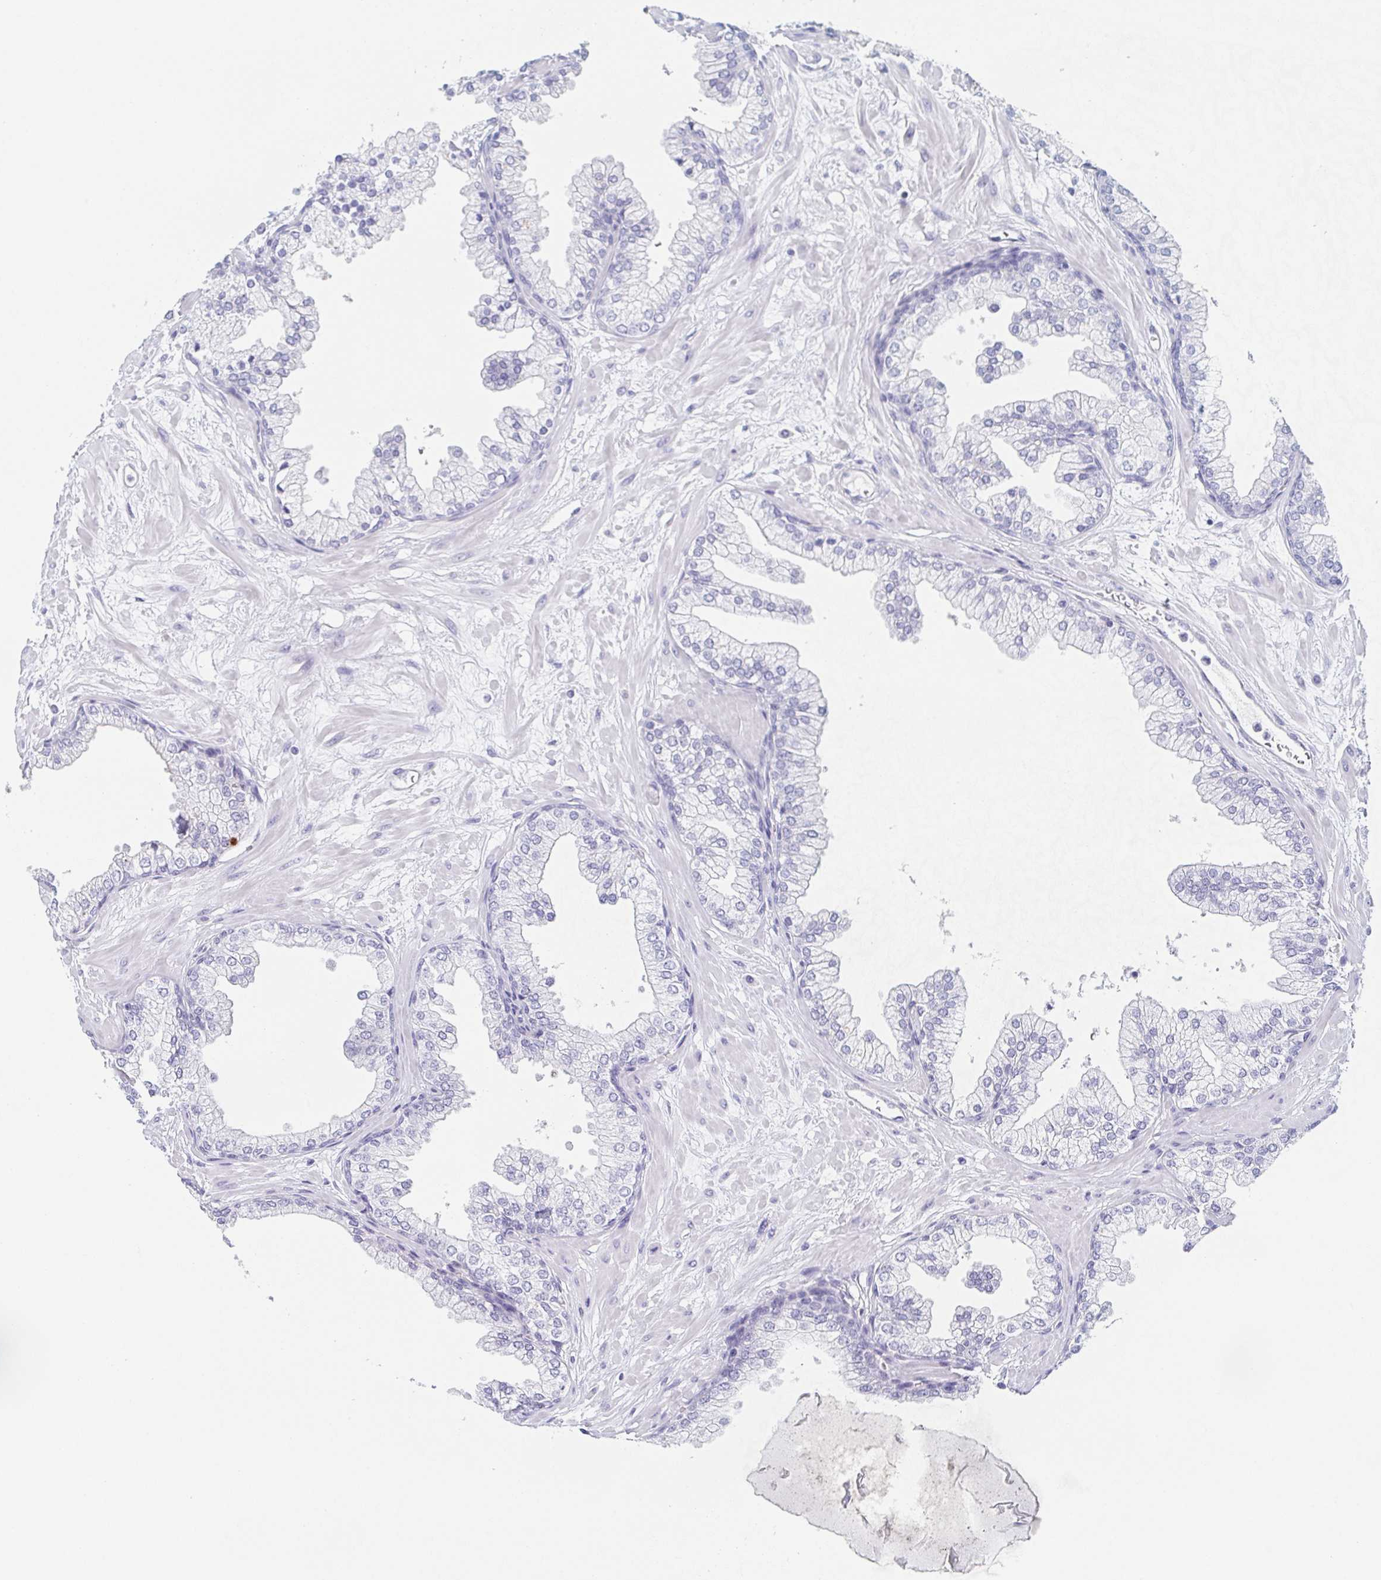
{"staining": {"intensity": "negative", "quantity": "none", "location": "none"}, "tissue": "prostate", "cell_type": "Glandular cells", "image_type": "normal", "snomed": [{"axis": "morphology", "description": "Normal tissue, NOS"}, {"axis": "topography", "description": "Prostate"}, {"axis": "topography", "description": "Peripheral nerve tissue"}], "caption": "A high-resolution micrograph shows immunohistochemistry staining of normal prostate, which shows no significant positivity in glandular cells.", "gene": "REG4", "patient": {"sex": "male", "age": 61}}